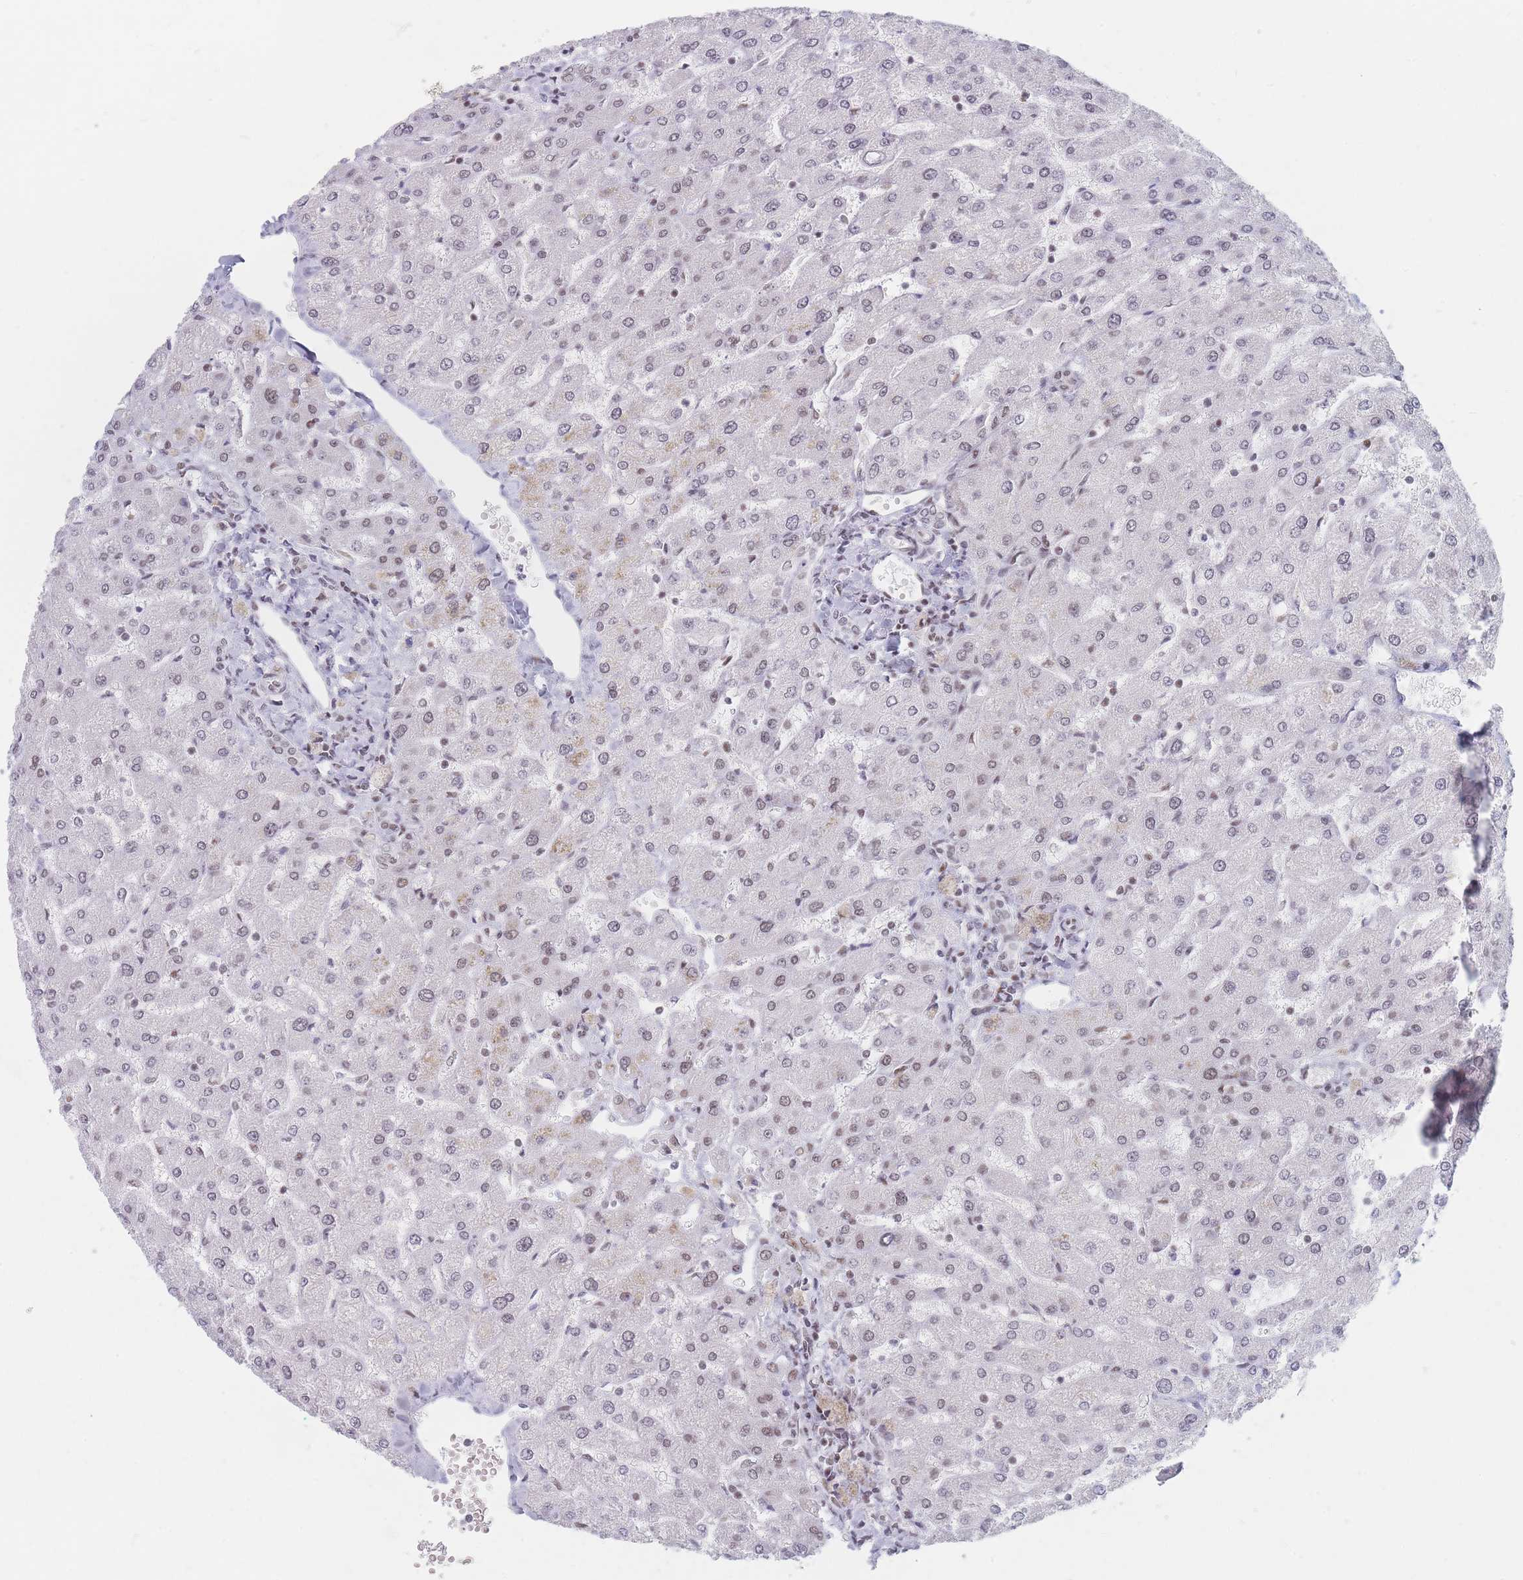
{"staining": {"intensity": "moderate", "quantity": ">75%", "location": "nuclear"}, "tissue": "liver", "cell_type": "Cholangiocytes", "image_type": "normal", "snomed": [{"axis": "morphology", "description": "Normal tissue, NOS"}, {"axis": "topography", "description": "Liver"}], "caption": "A photomicrograph of liver stained for a protein exhibits moderate nuclear brown staining in cholangiocytes.", "gene": "SAFB2", "patient": {"sex": "male", "age": 55}}